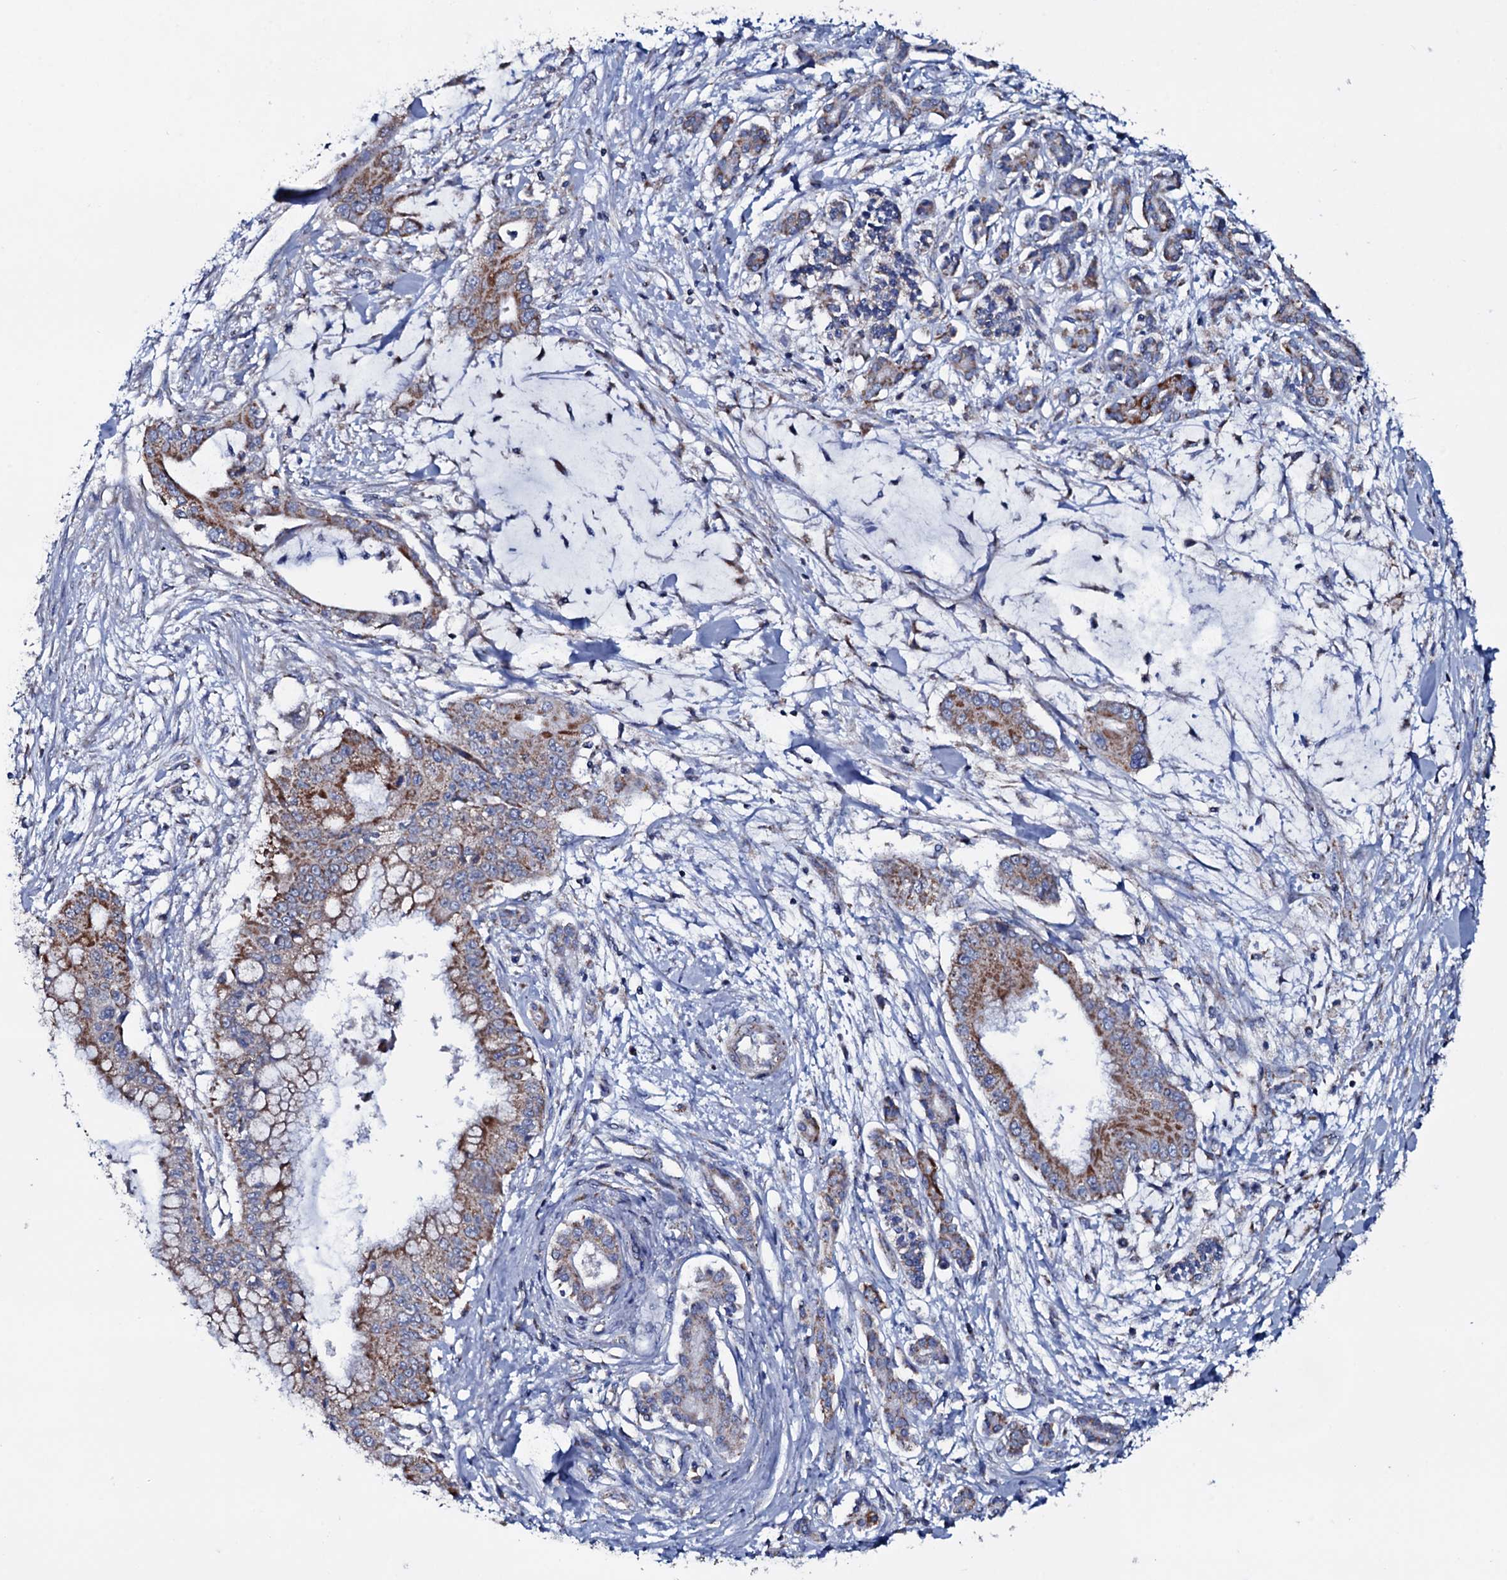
{"staining": {"intensity": "moderate", "quantity": ">75%", "location": "cytoplasmic/membranous"}, "tissue": "pancreatic cancer", "cell_type": "Tumor cells", "image_type": "cancer", "snomed": [{"axis": "morphology", "description": "Adenocarcinoma, NOS"}, {"axis": "topography", "description": "Pancreas"}], "caption": "Pancreatic adenocarcinoma stained with immunohistochemistry exhibits moderate cytoplasmic/membranous expression in approximately >75% of tumor cells. Ihc stains the protein of interest in brown and the nuclei are stained blue.", "gene": "MRPS35", "patient": {"sex": "male", "age": 46}}